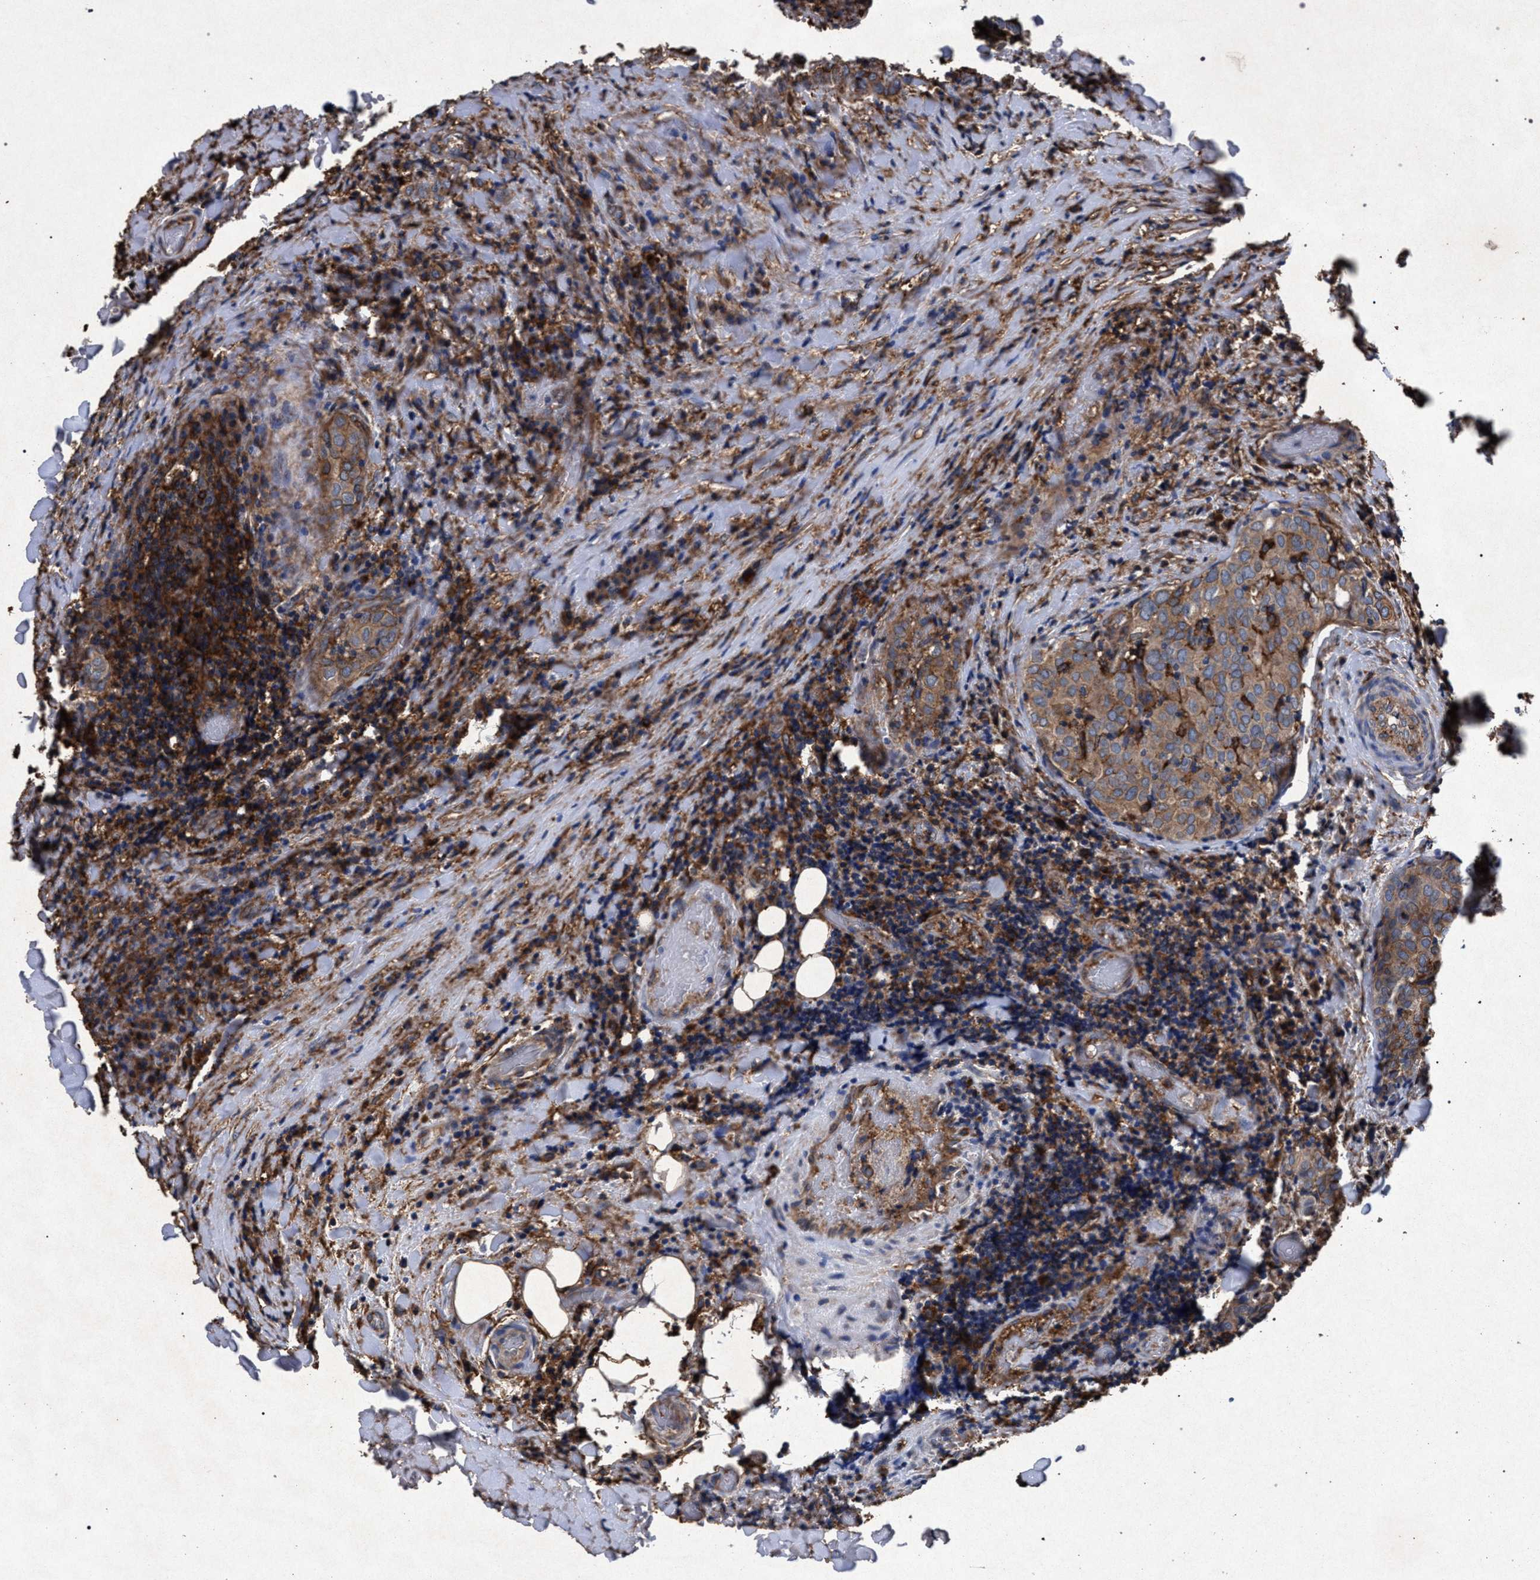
{"staining": {"intensity": "moderate", "quantity": ">75%", "location": "cytoplasmic/membranous"}, "tissue": "thyroid cancer", "cell_type": "Tumor cells", "image_type": "cancer", "snomed": [{"axis": "morphology", "description": "Normal tissue, NOS"}, {"axis": "morphology", "description": "Papillary adenocarcinoma, NOS"}, {"axis": "topography", "description": "Thyroid gland"}], "caption": "A brown stain labels moderate cytoplasmic/membranous positivity of a protein in human thyroid cancer (papillary adenocarcinoma) tumor cells.", "gene": "MARCKS", "patient": {"sex": "female", "age": 30}}